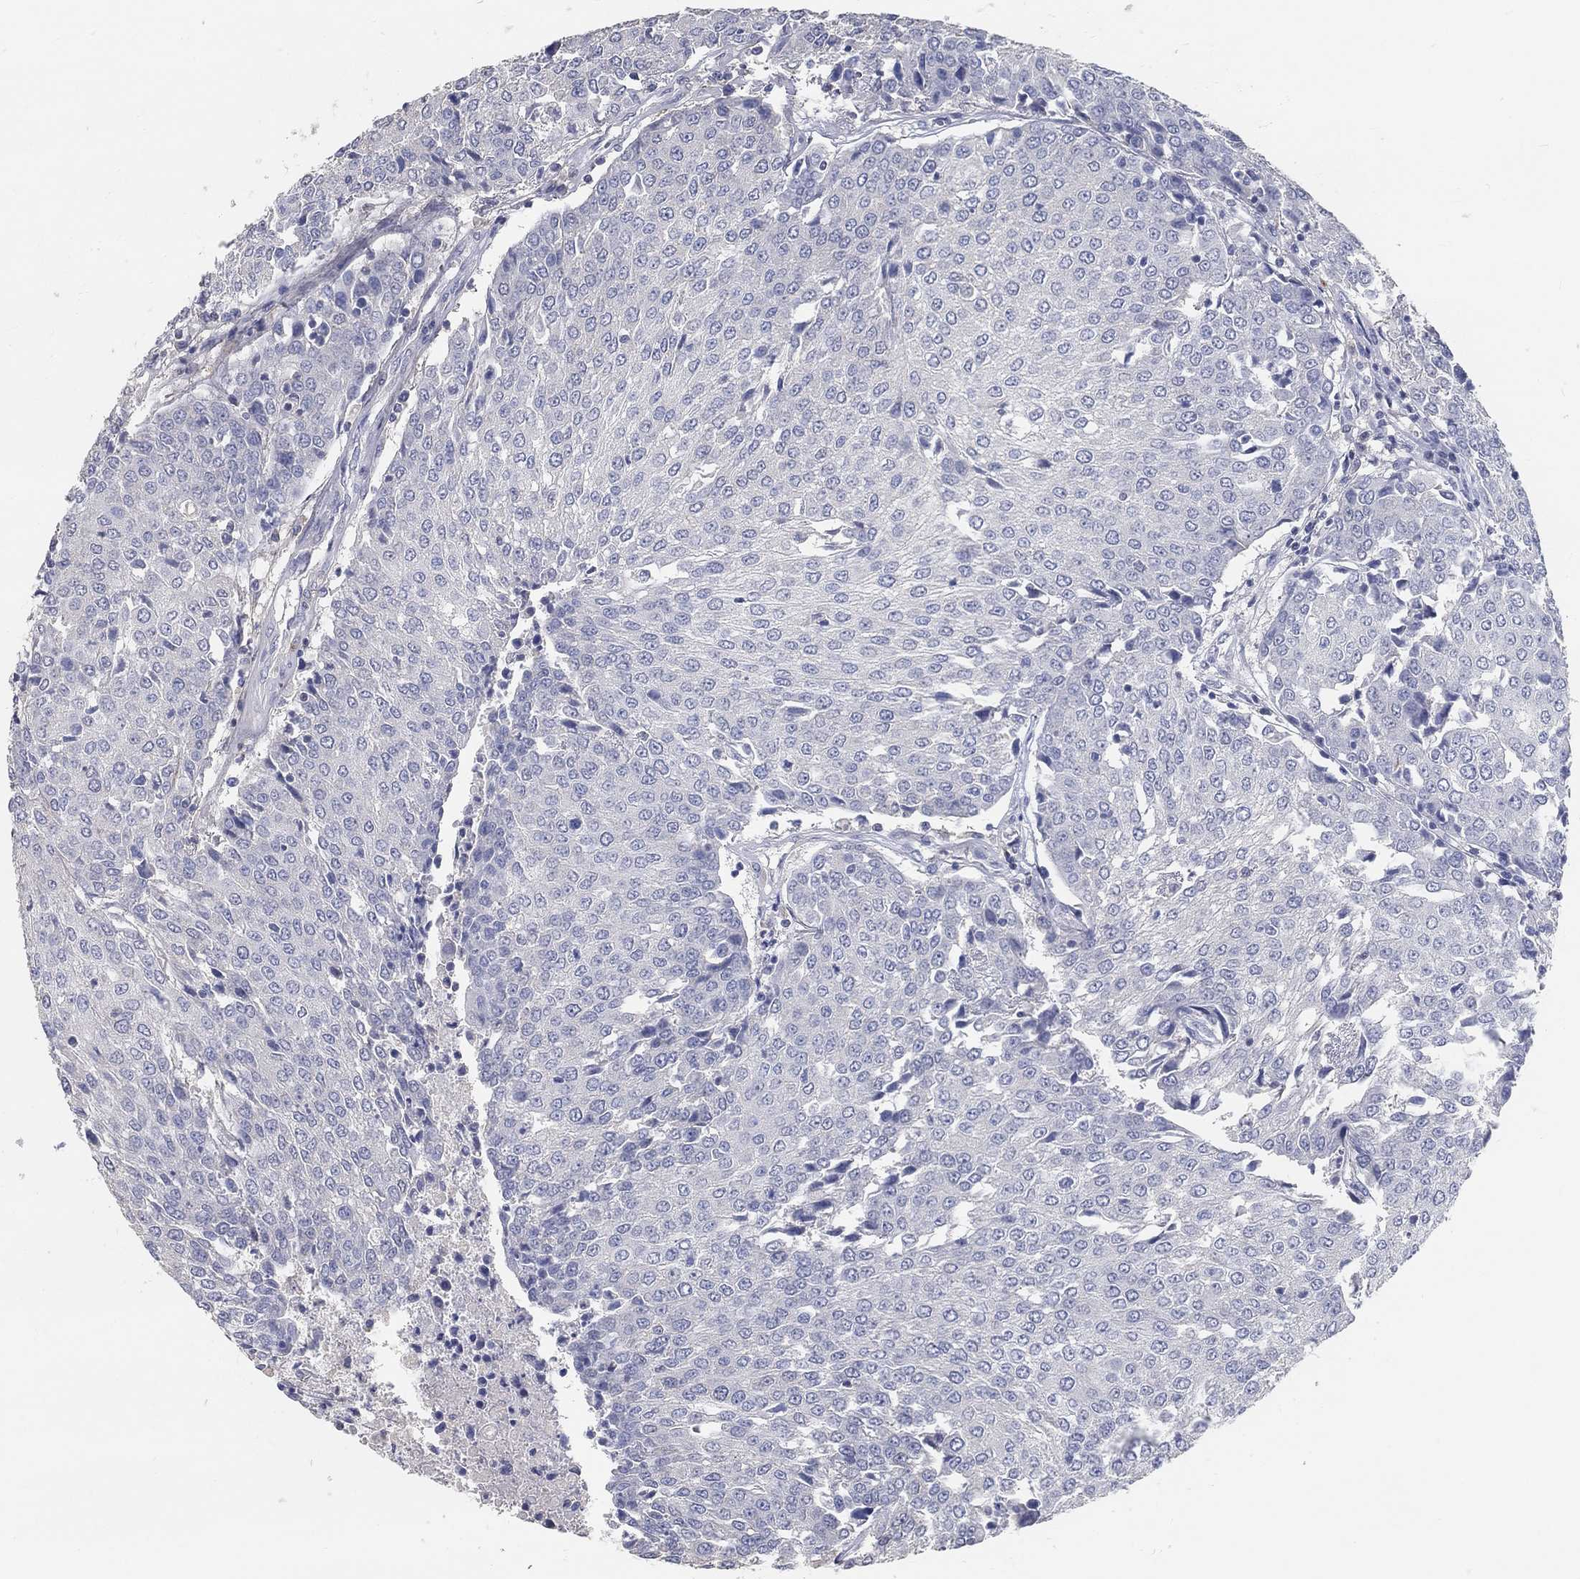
{"staining": {"intensity": "negative", "quantity": "none", "location": "none"}, "tissue": "urothelial cancer", "cell_type": "Tumor cells", "image_type": "cancer", "snomed": [{"axis": "morphology", "description": "Urothelial carcinoma, High grade"}, {"axis": "topography", "description": "Urinary bladder"}], "caption": "Urothelial cancer was stained to show a protein in brown. There is no significant staining in tumor cells.", "gene": "FGF2", "patient": {"sex": "female", "age": 85}}